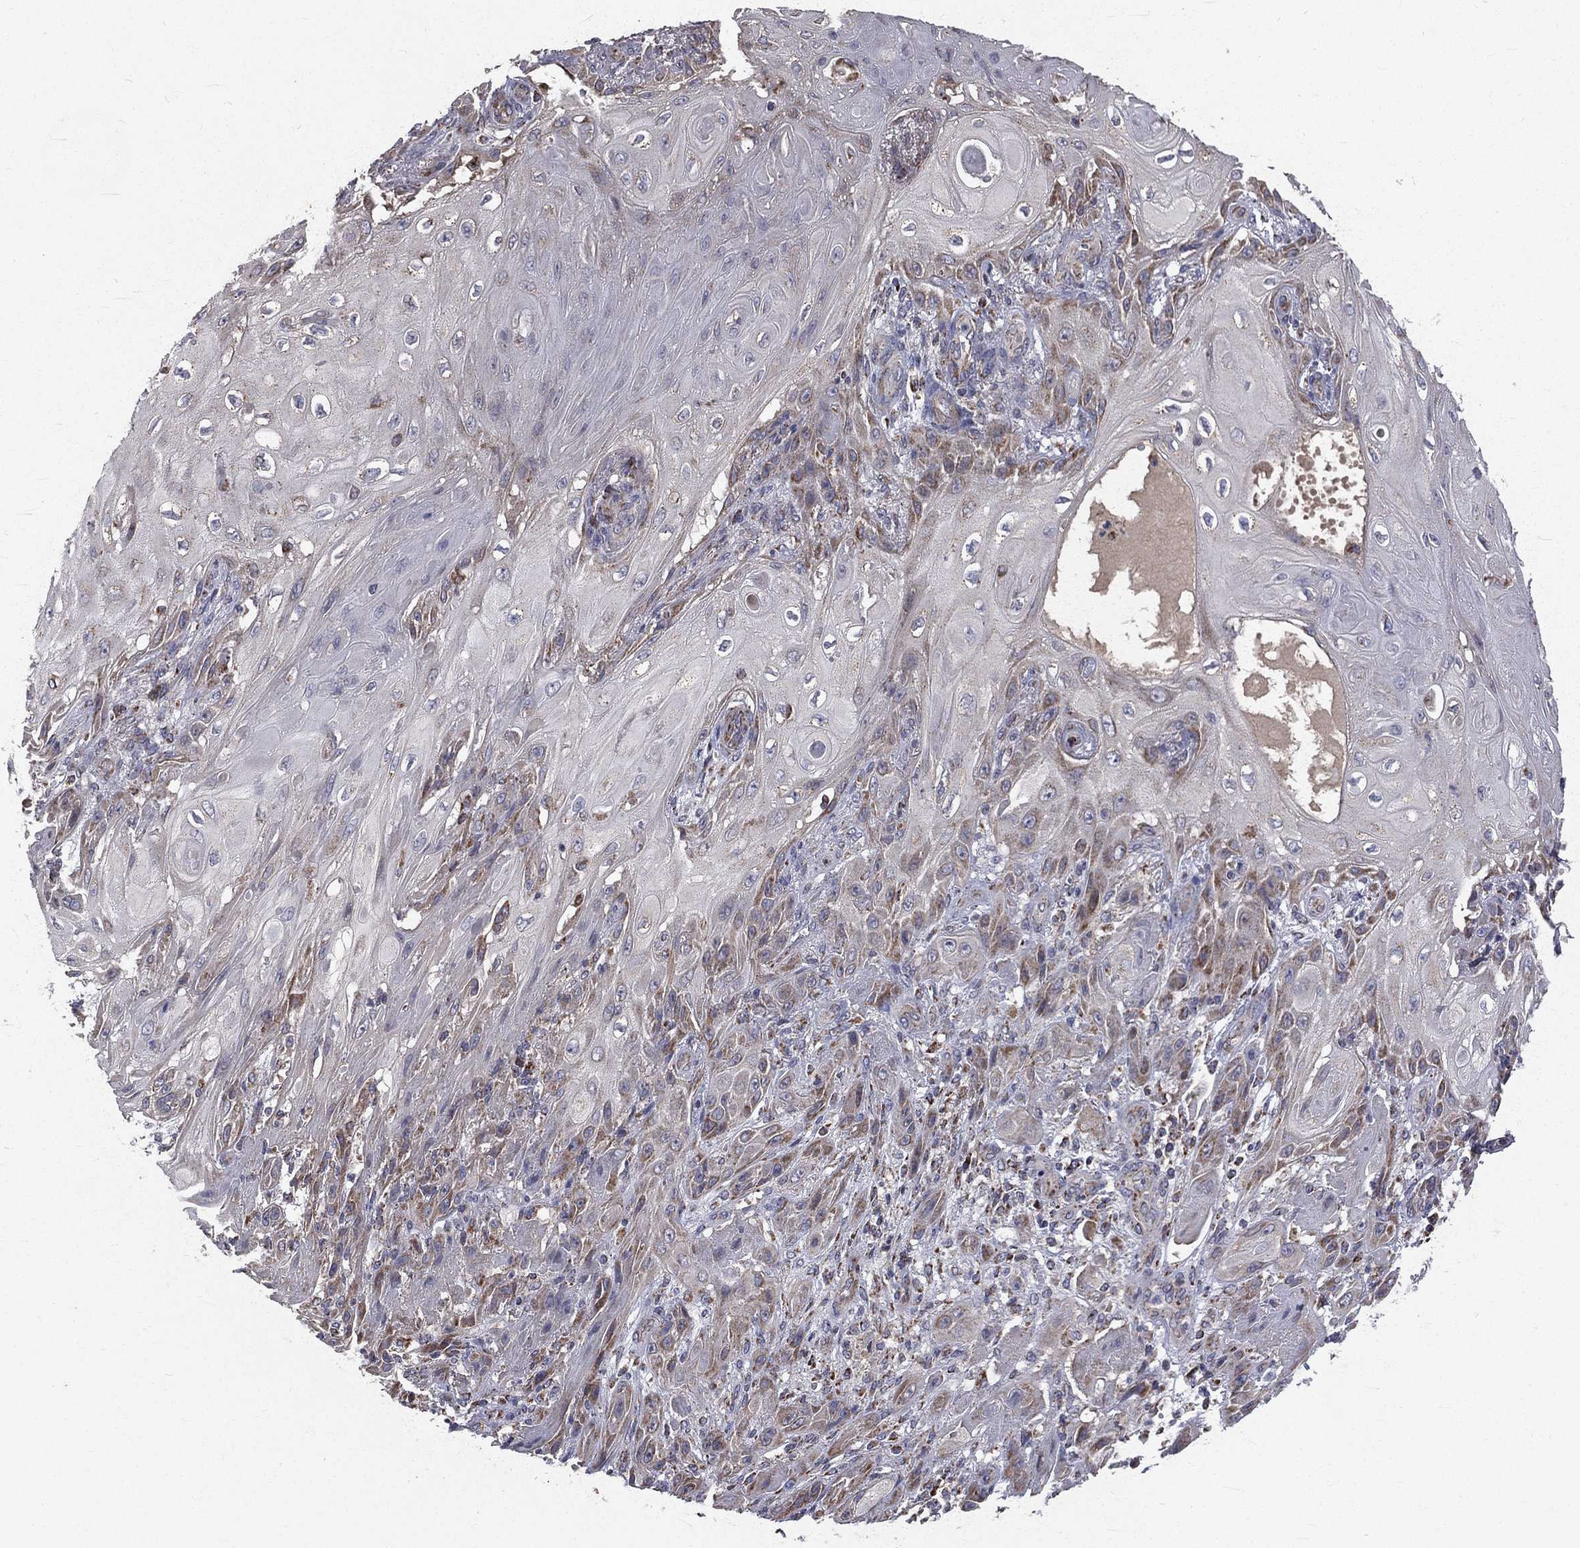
{"staining": {"intensity": "weak", "quantity": "<25%", "location": "cytoplasmic/membranous"}, "tissue": "skin cancer", "cell_type": "Tumor cells", "image_type": "cancer", "snomed": [{"axis": "morphology", "description": "Squamous cell carcinoma, NOS"}, {"axis": "topography", "description": "Skin"}], "caption": "Image shows no significant protein expression in tumor cells of skin squamous cell carcinoma.", "gene": "GPD1", "patient": {"sex": "male", "age": 62}}